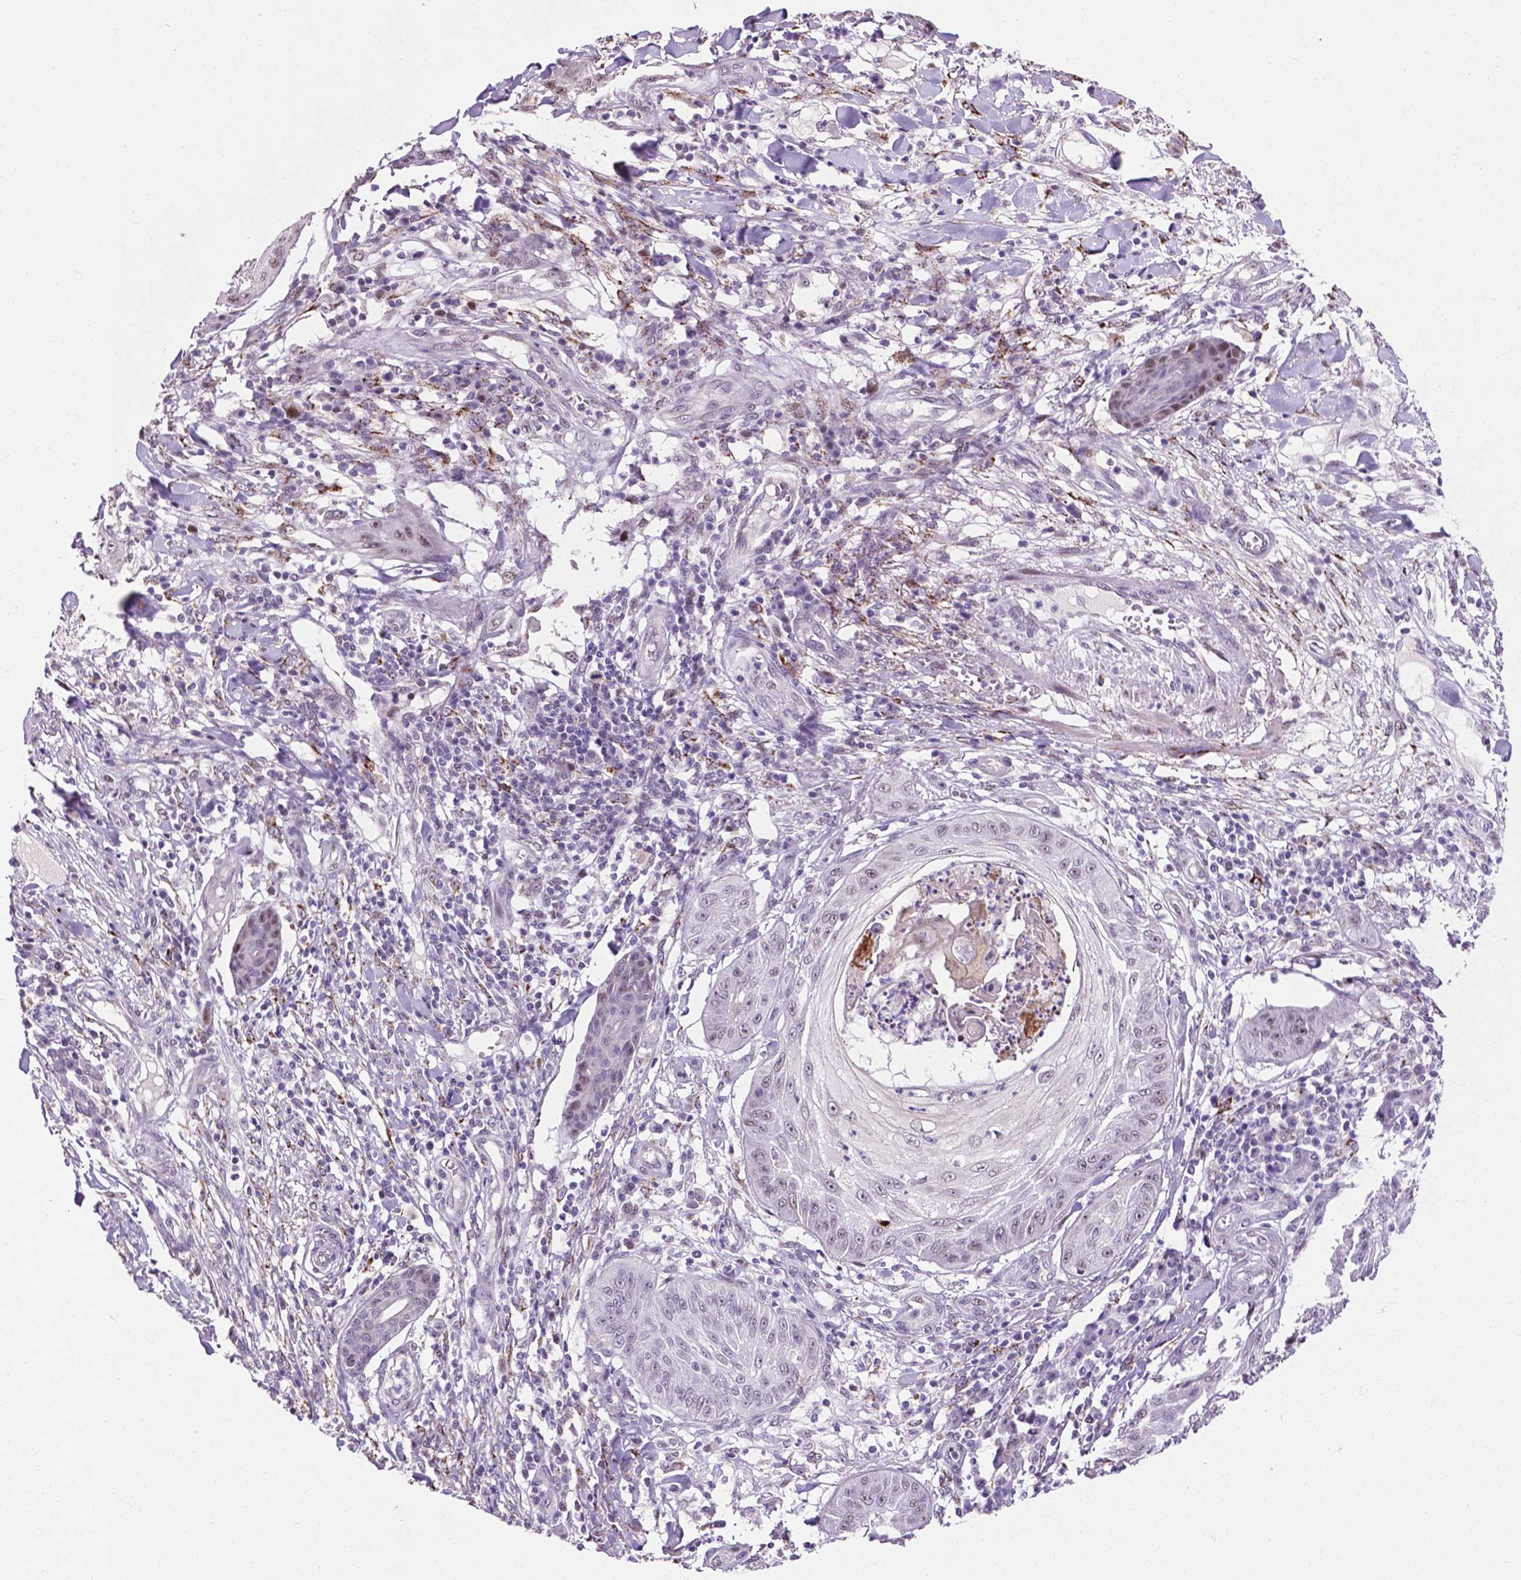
{"staining": {"intensity": "negative", "quantity": "none", "location": "none"}, "tissue": "skin cancer", "cell_type": "Tumor cells", "image_type": "cancer", "snomed": [{"axis": "morphology", "description": "Squamous cell carcinoma, NOS"}, {"axis": "topography", "description": "Skin"}], "caption": "The histopathology image demonstrates no significant staining in tumor cells of skin cancer (squamous cell carcinoma).", "gene": "SMAD3", "patient": {"sex": "male", "age": 70}}